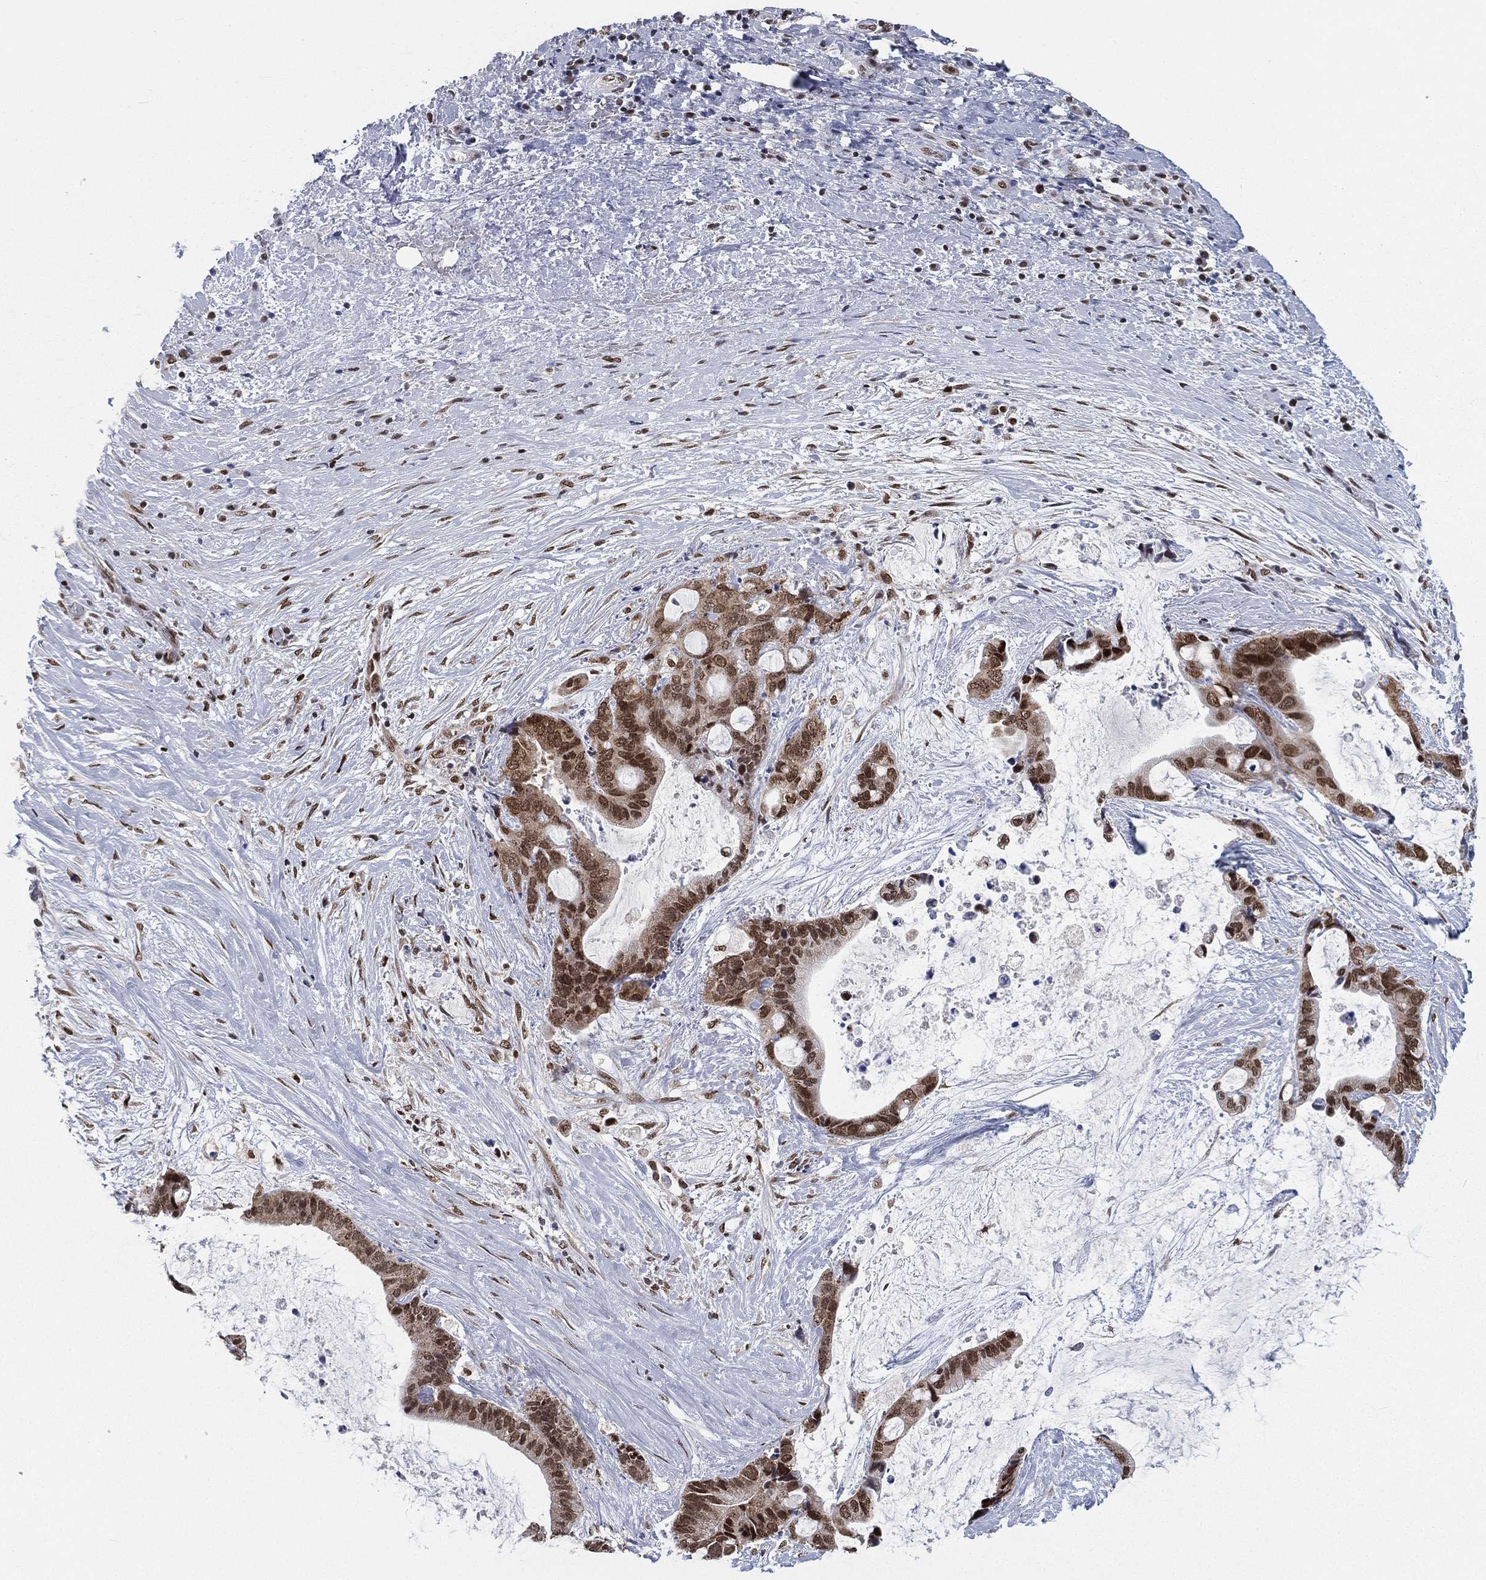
{"staining": {"intensity": "strong", "quantity": ">75%", "location": "nuclear"}, "tissue": "liver cancer", "cell_type": "Tumor cells", "image_type": "cancer", "snomed": [{"axis": "morphology", "description": "Cholangiocarcinoma"}, {"axis": "topography", "description": "Liver"}], "caption": "The image reveals immunohistochemical staining of liver cholangiocarcinoma. There is strong nuclear staining is identified in about >75% of tumor cells.", "gene": "FUBP3", "patient": {"sex": "female", "age": 73}}